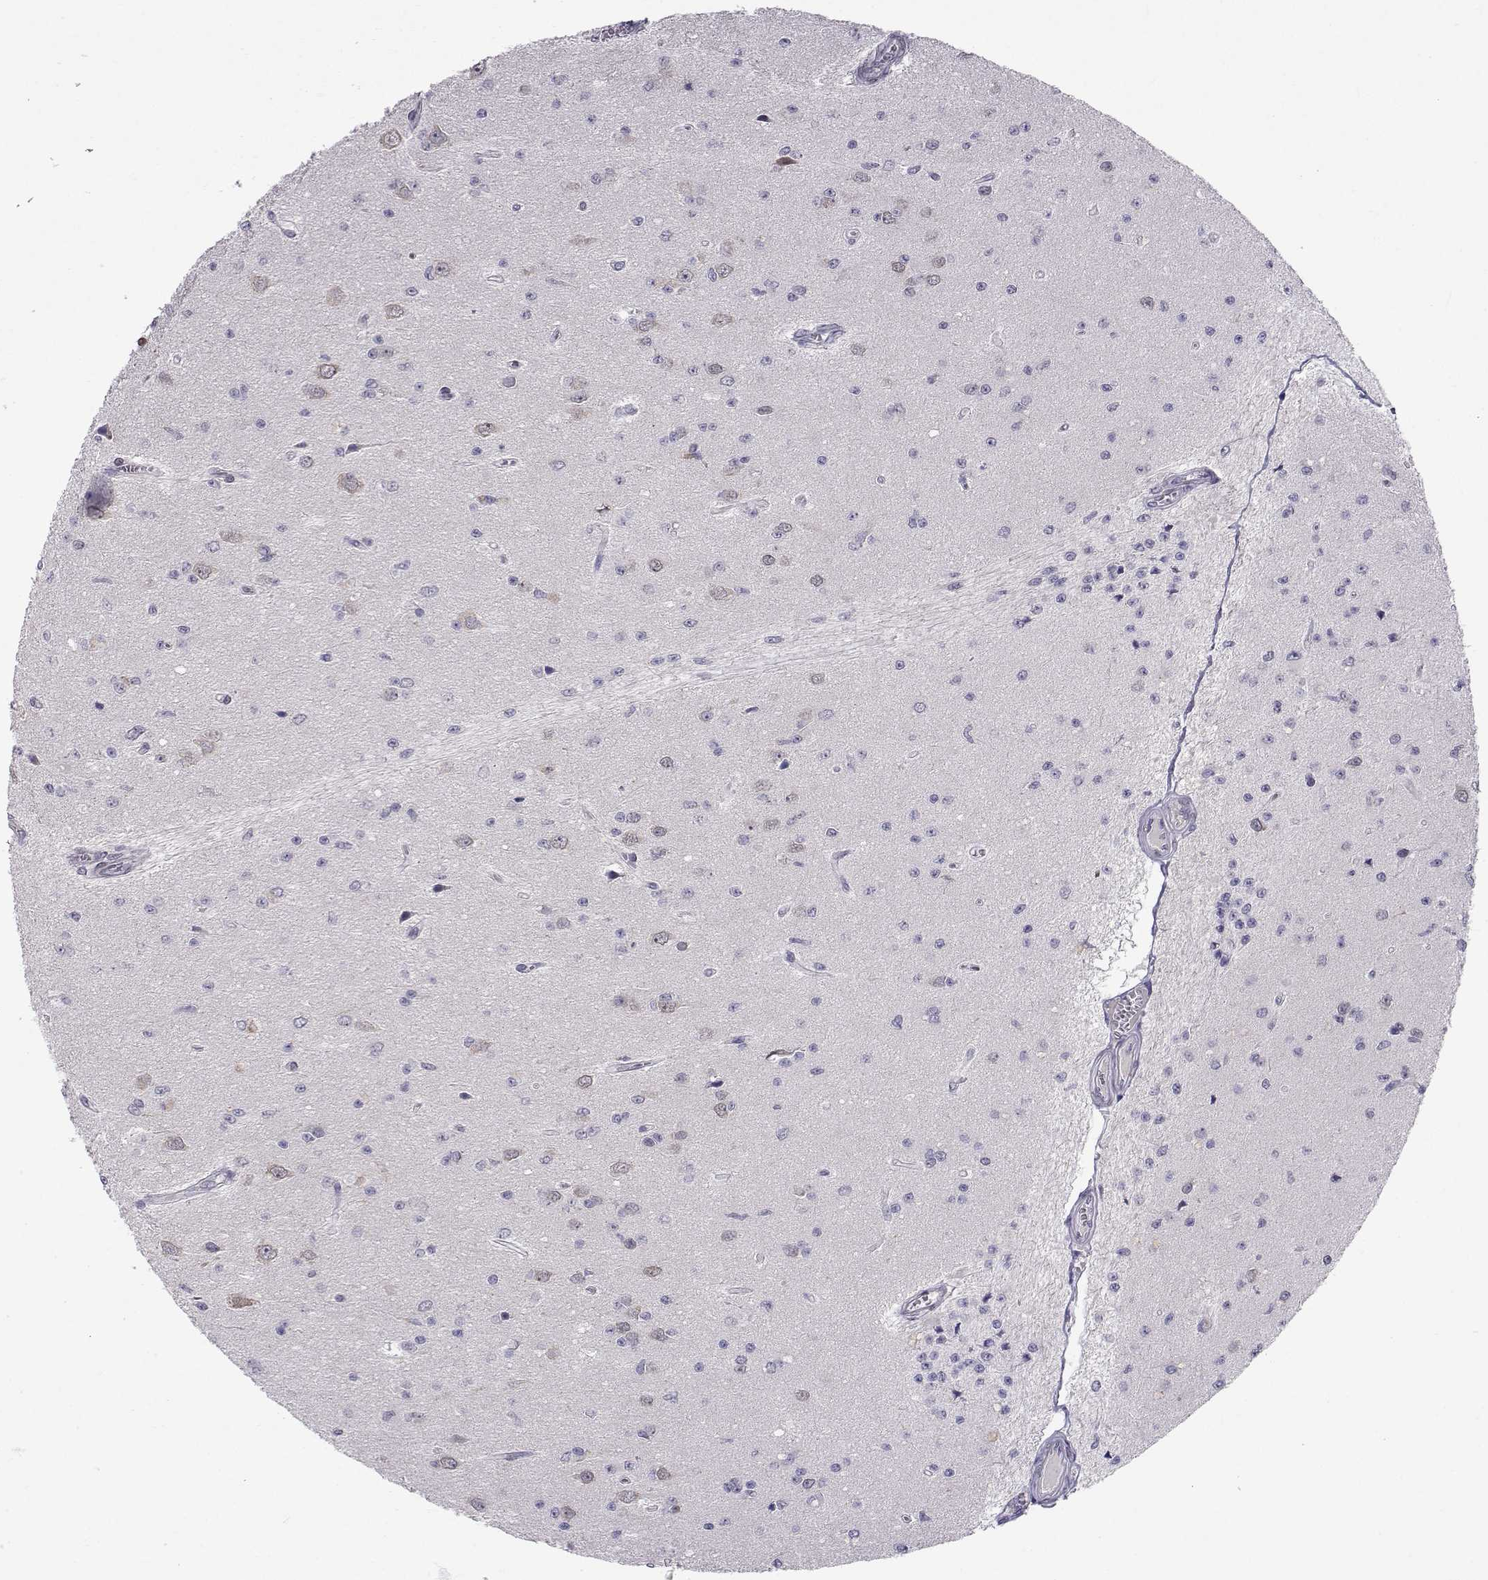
{"staining": {"intensity": "negative", "quantity": "none", "location": "none"}, "tissue": "glioma", "cell_type": "Tumor cells", "image_type": "cancer", "snomed": [{"axis": "morphology", "description": "Glioma, malignant, Low grade"}, {"axis": "topography", "description": "Brain"}], "caption": "Immunohistochemistry of human glioma displays no positivity in tumor cells.", "gene": "SLC6A3", "patient": {"sex": "female", "age": 45}}